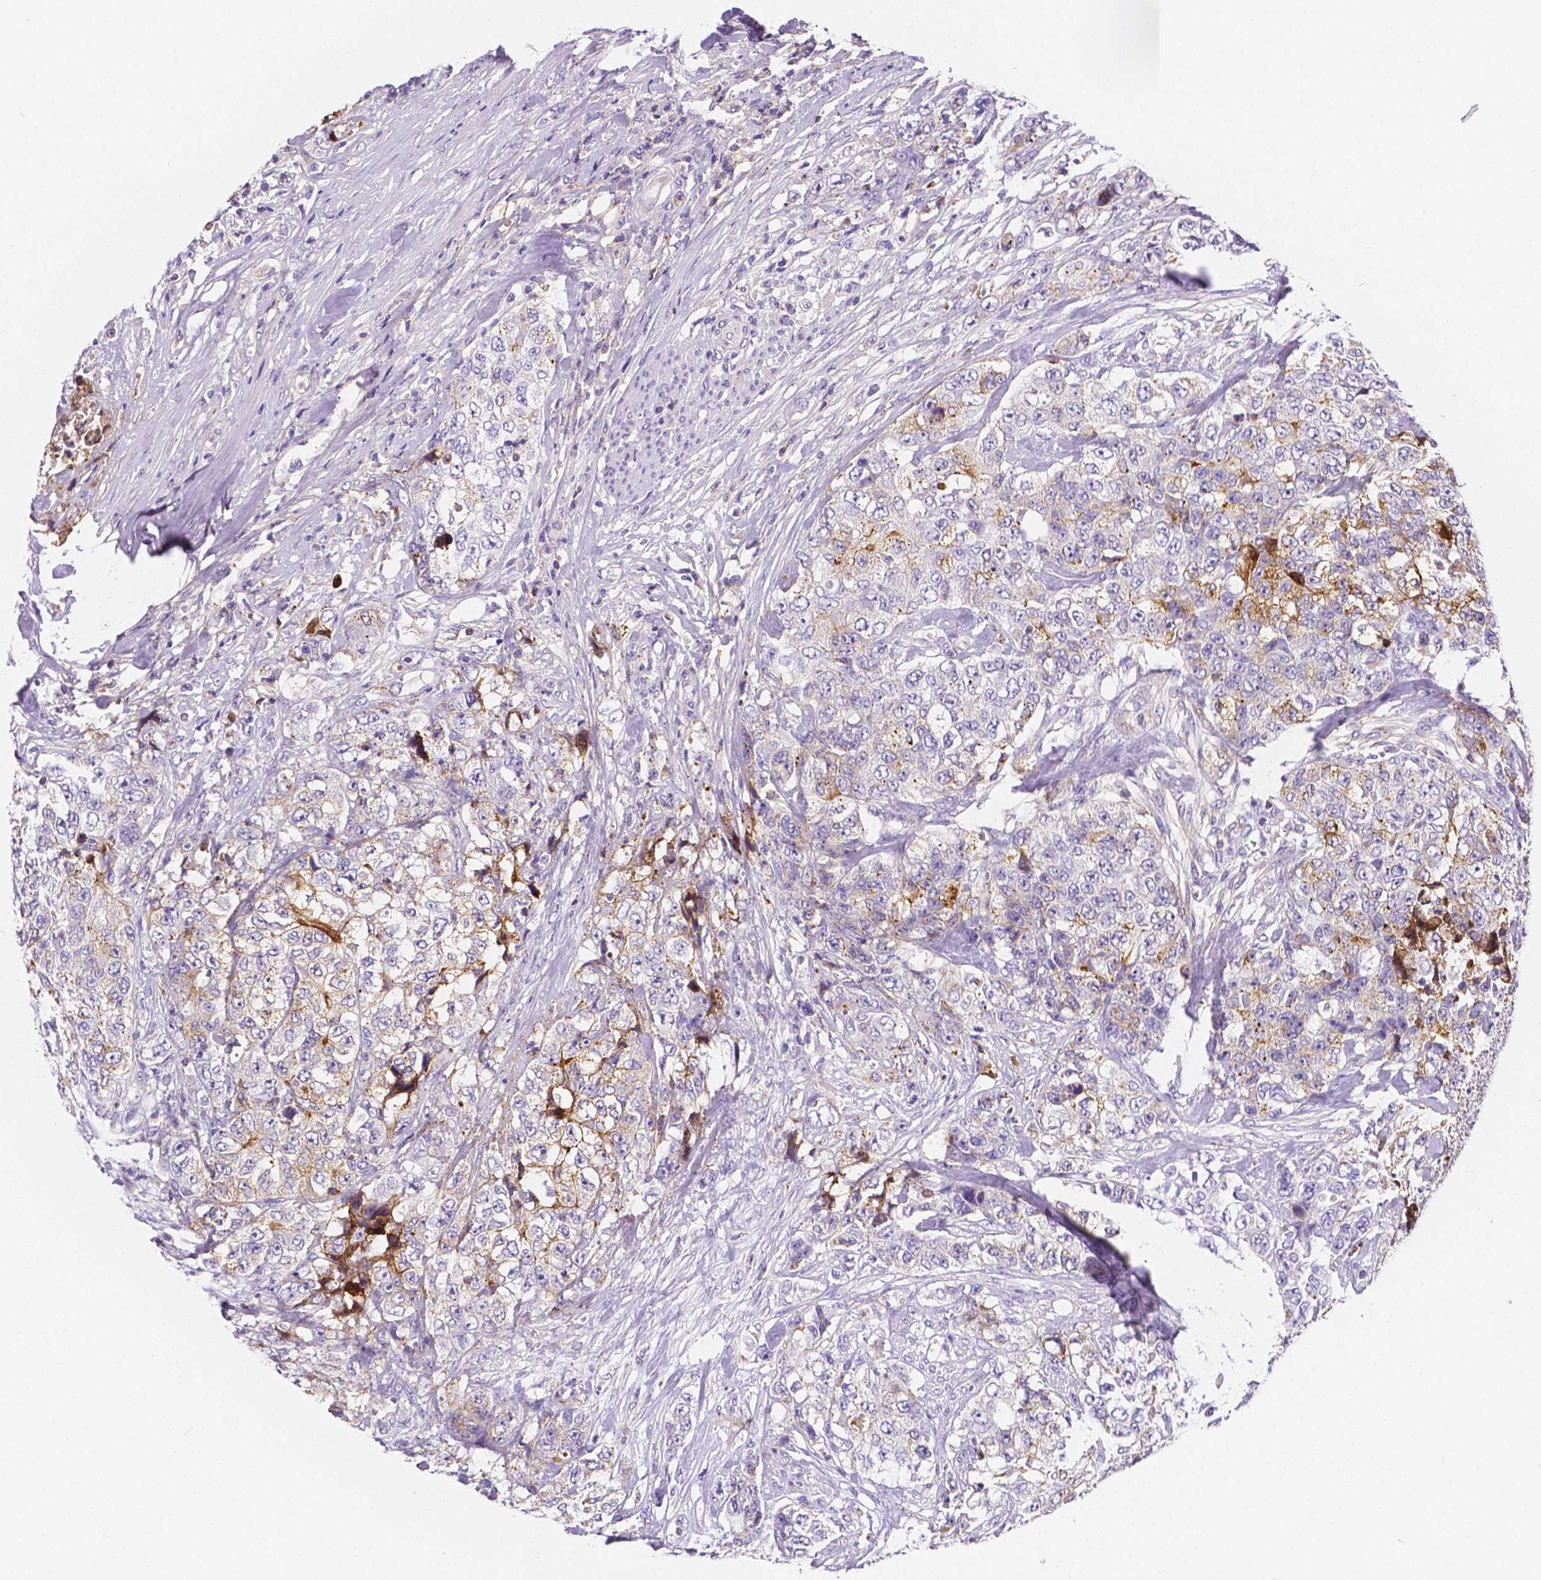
{"staining": {"intensity": "negative", "quantity": "none", "location": "none"}, "tissue": "urothelial cancer", "cell_type": "Tumor cells", "image_type": "cancer", "snomed": [{"axis": "morphology", "description": "Urothelial carcinoma, High grade"}, {"axis": "topography", "description": "Urinary bladder"}], "caption": "Tumor cells are negative for brown protein staining in high-grade urothelial carcinoma.", "gene": "GABRD", "patient": {"sex": "female", "age": 78}}